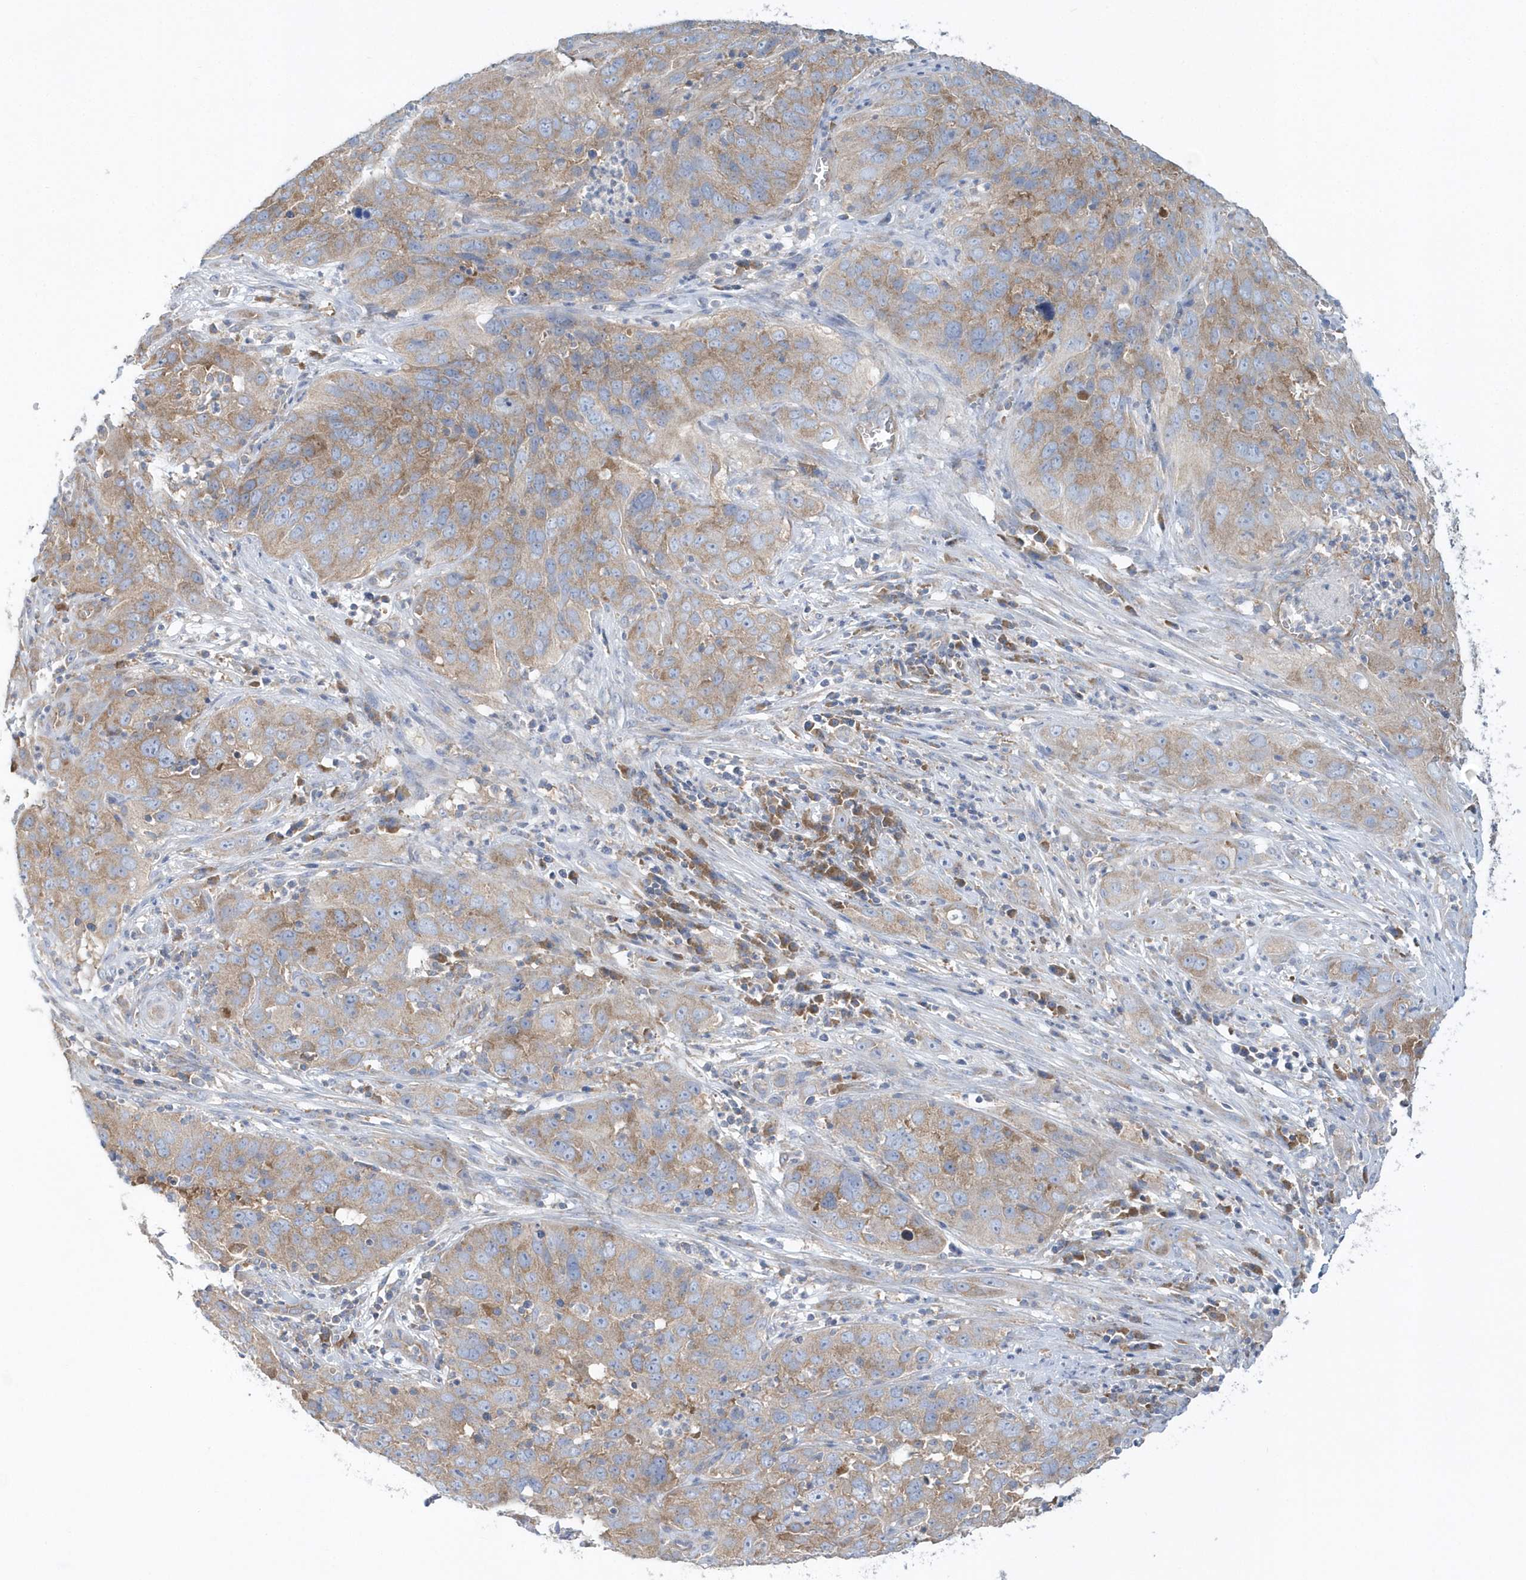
{"staining": {"intensity": "weak", "quantity": ">75%", "location": "cytoplasmic/membranous"}, "tissue": "cervical cancer", "cell_type": "Tumor cells", "image_type": "cancer", "snomed": [{"axis": "morphology", "description": "Squamous cell carcinoma, NOS"}, {"axis": "topography", "description": "Cervix"}], "caption": "There is low levels of weak cytoplasmic/membranous expression in tumor cells of squamous cell carcinoma (cervical), as demonstrated by immunohistochemical staining (brown color).", "gene": "EIF3C", "patient": {"sex": "female", "age": 32}}